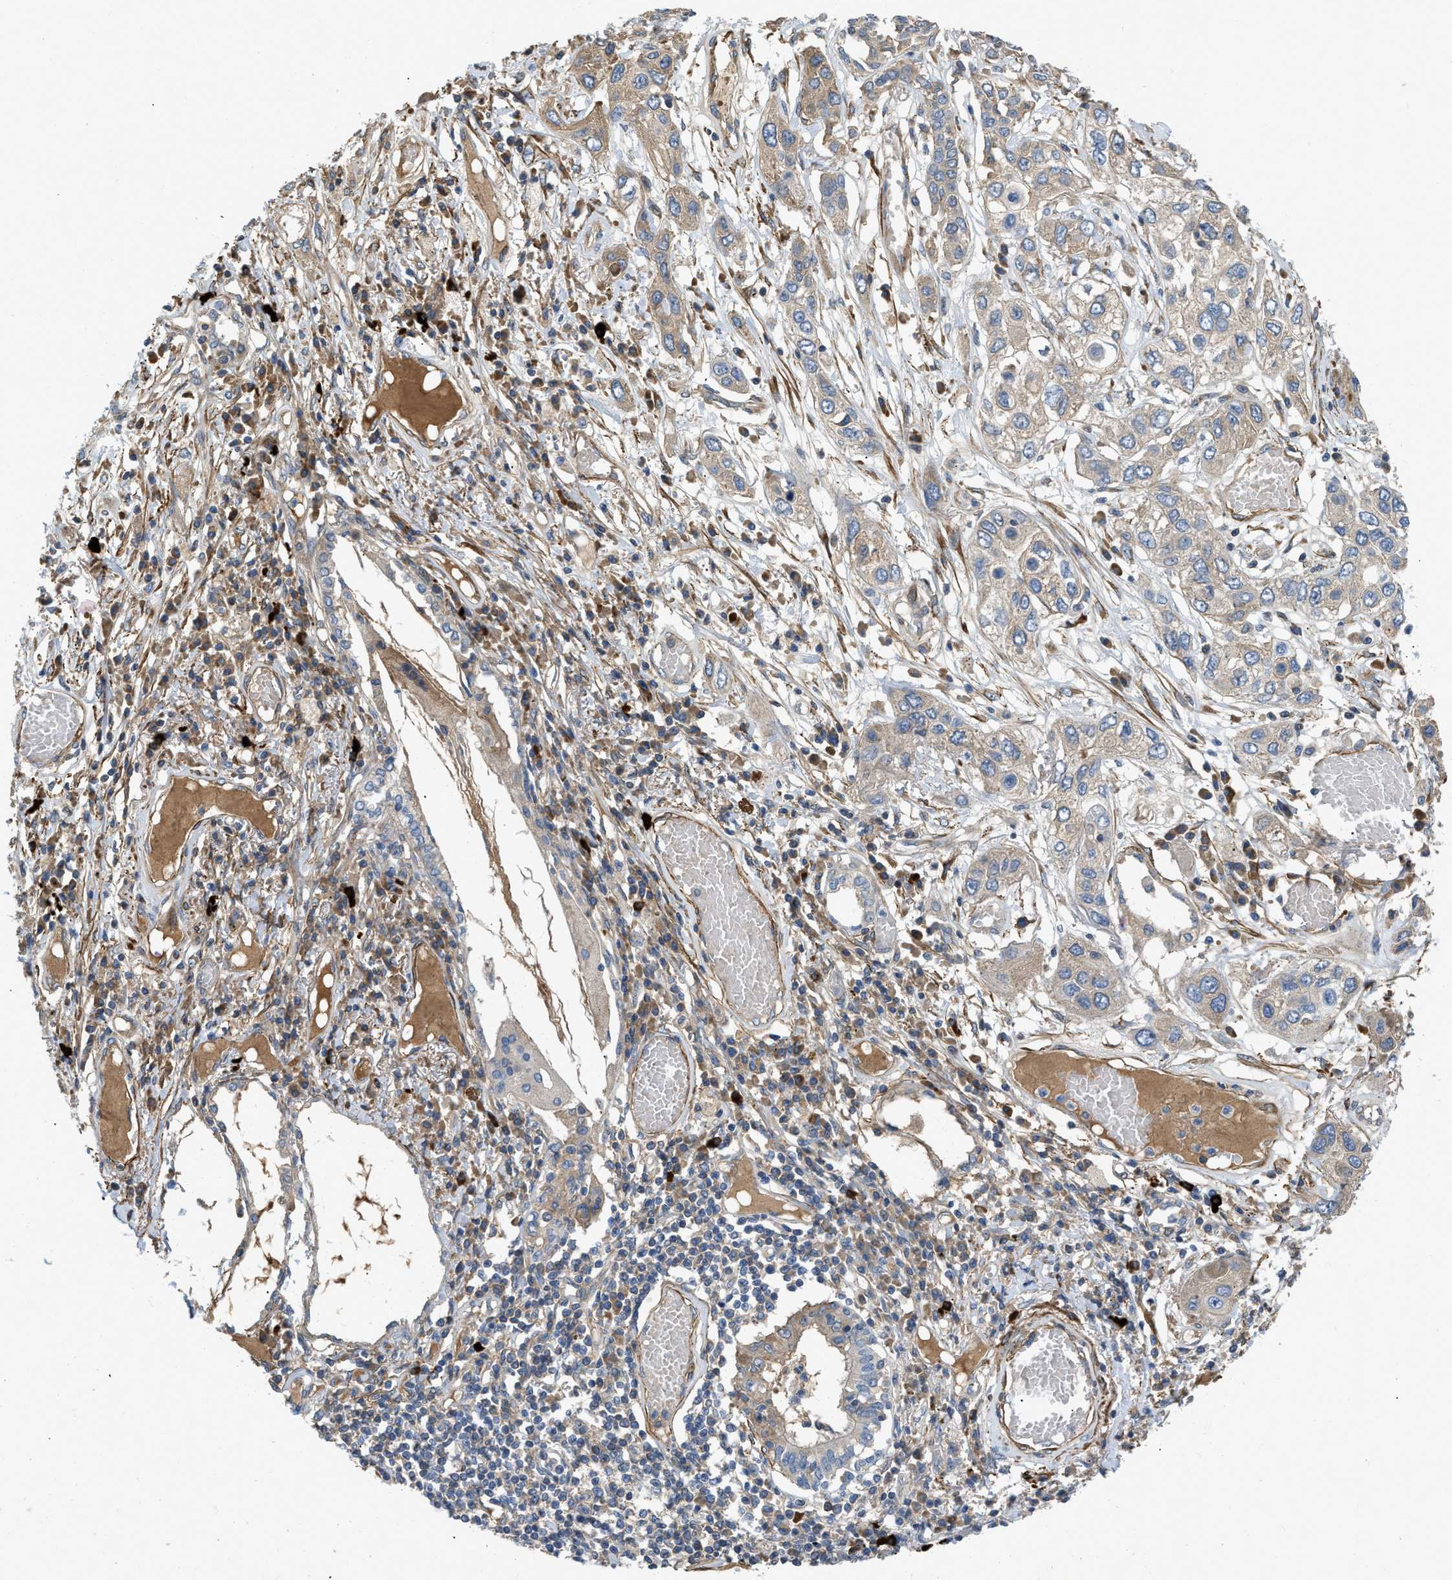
{"staining": {"intensity": "weak", "quantity": "25%-75%", "location": "cytoplasmic/membranous"}, "tissue": "lung cancer", "cell_type": "Tumor cells", "image_type": "cancer", "snomed": [{"axis": "morphology", "description": "Squamous cell carcinoma, NOS"}, {"axis": "topography", "description": "Lung"}], "caption": "Human lung cancer (squamous cell carcinoma) stained for a protein (brown) demonstrates weak cytoplasmic/membranous positive positivity in about 25%-75% of tumor cells.", "gene": "BMPR1A", "patient": {"sex": "male", "age": 71}}